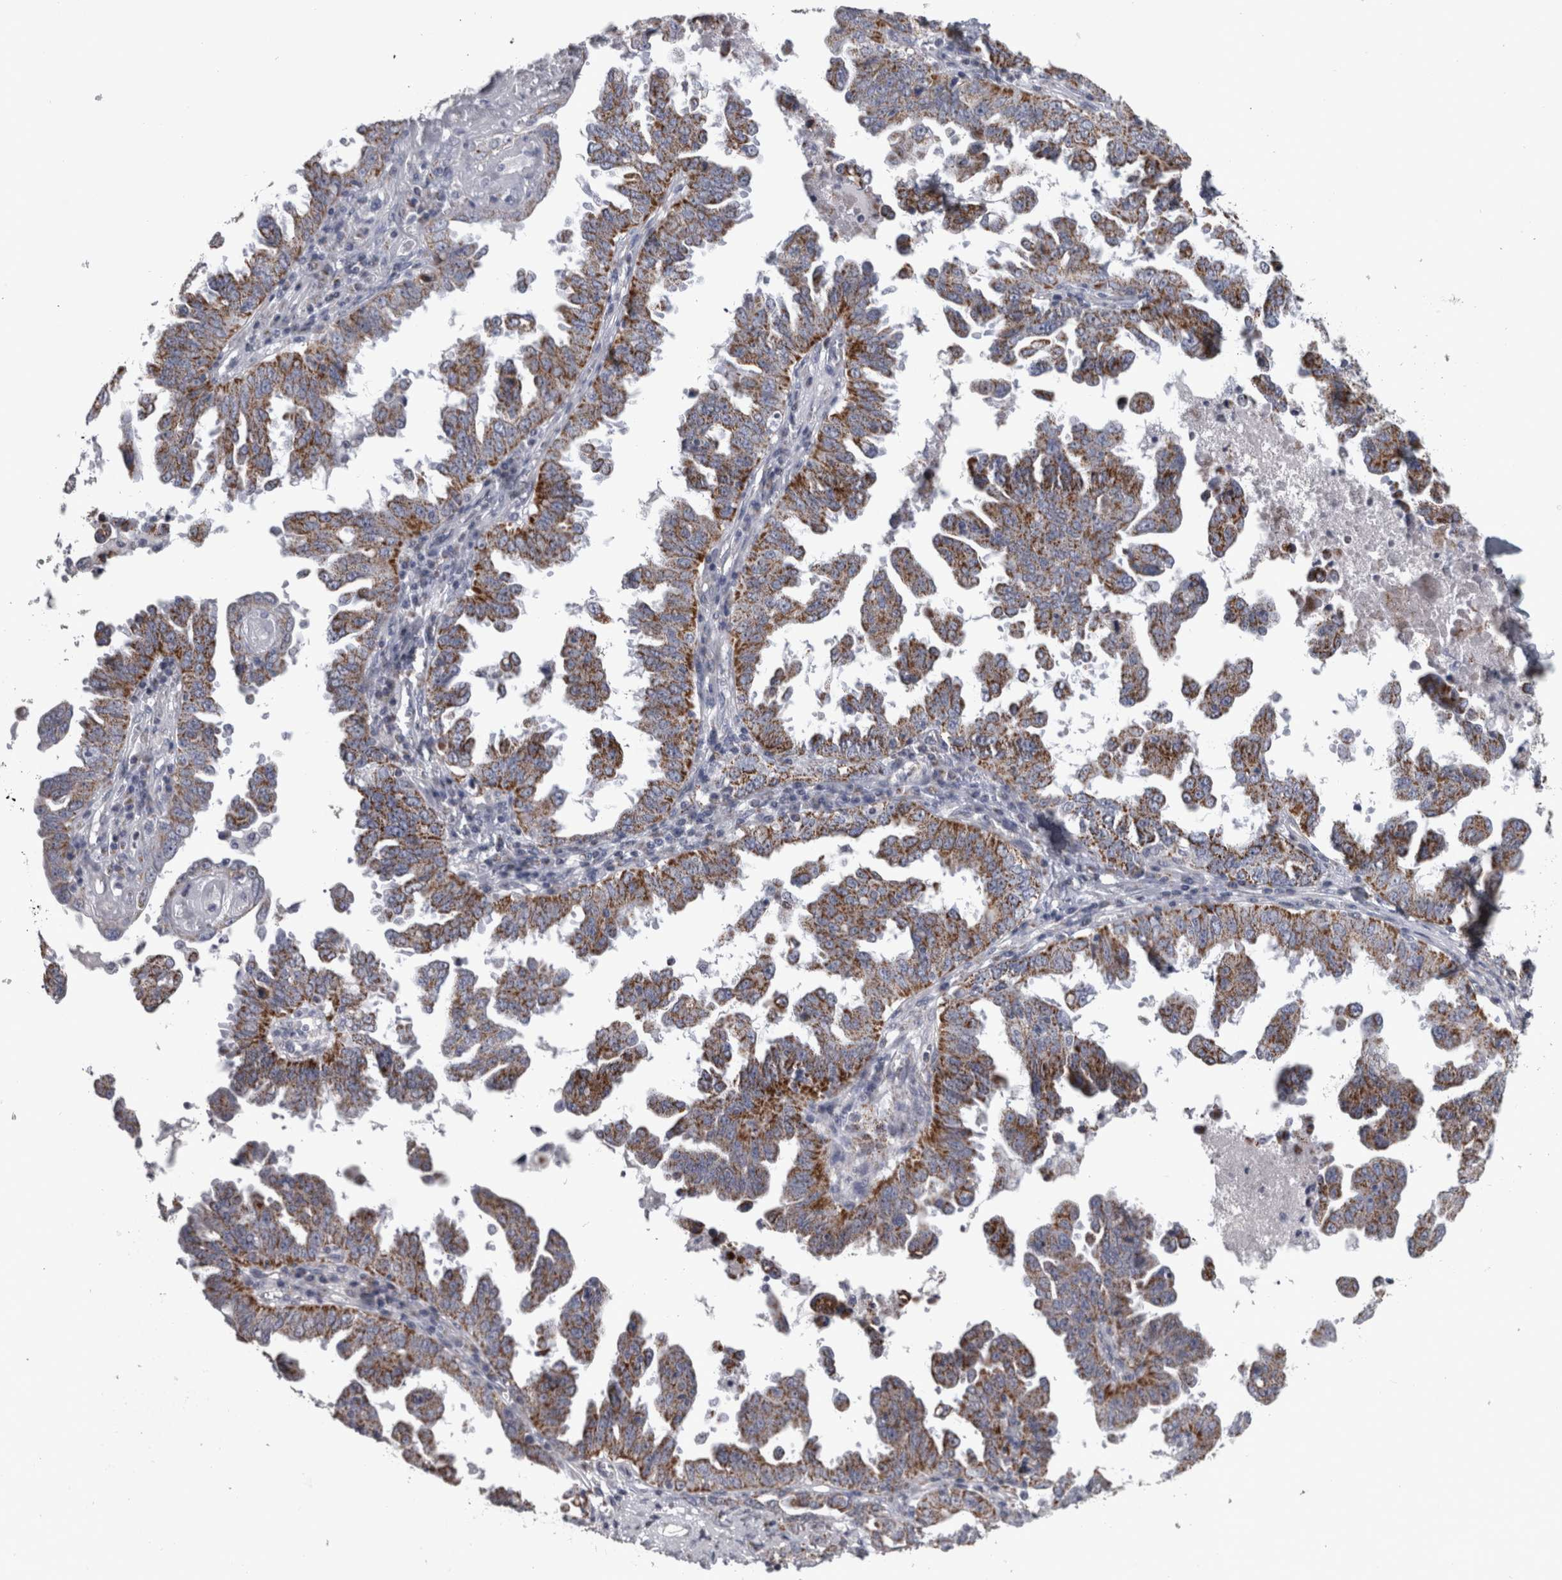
{"staining": {"intensity": "moderate", "quantity": "25%-75%", "location": "cytoplasmic/membranous"}, "tissue": "ovarian cancer", "cell_type": "Tumor cells", "image_type": "cancer", "snomed": [{"axis": "morphology", "description": "Carcinoma, endometroid"}, {"axis": "topography", "description": "Ovary"}], "caption": "Protein expression analysis of human ovarian cancer (endometroid carcinoma) reveals moderate cytoplasmic/membranous positivity in about 25%-75% of tumor cells.", "gene": "DBT", "patient": {"sex": "female", "age": 62}}